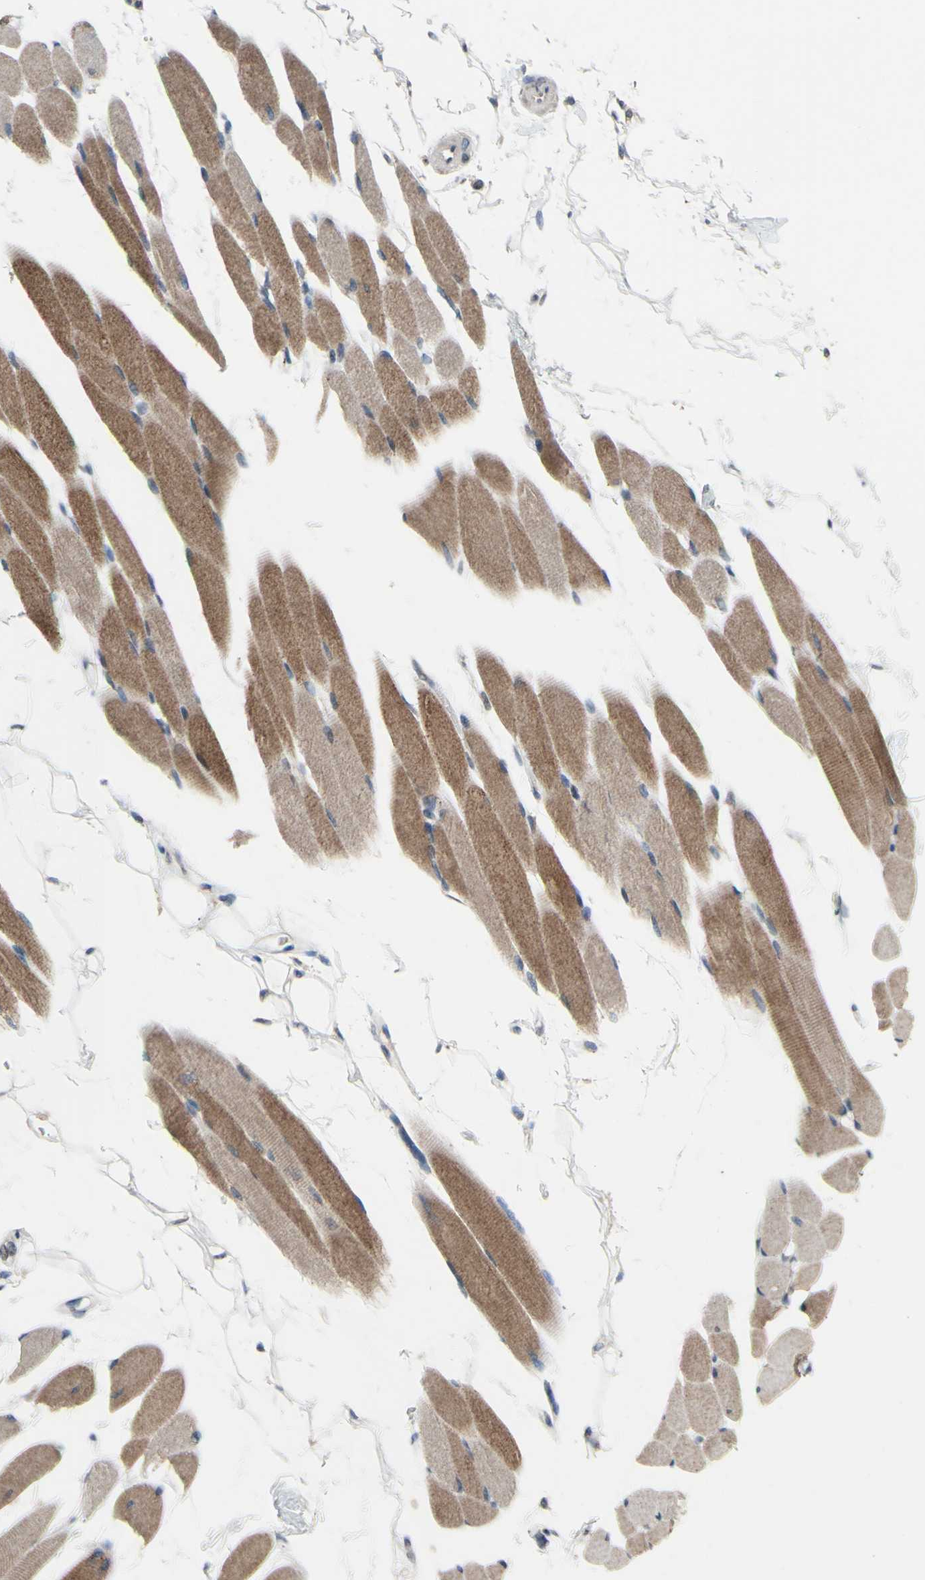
{"staining": {"intensity": "moderate", "quantity": ">75%", "location": "cytoplasmic/membranous"}, "tissue": "skeletal muscle", "cell_type": "Myocytes", "image_type": "normal", "snomed": [{"axis": "morphology", "description": "Normal tissue, NOS"}, {"axis": "topography", "description": "Skeletal muscle"}, {"axis": "topography", "description": "Oral tissue"}, {"axis": "topography", "description": "Peripheral nerve tissue"}], "caption": "A micrograph showing moderate cytoplasmic/membranous expression in about >75% of myocytes in unremarkable skeletal muscle, as visualized by brown immunohistochemical staining.", "gene": "CDCP1", "patient": {"sex": "female", "age": 84}}